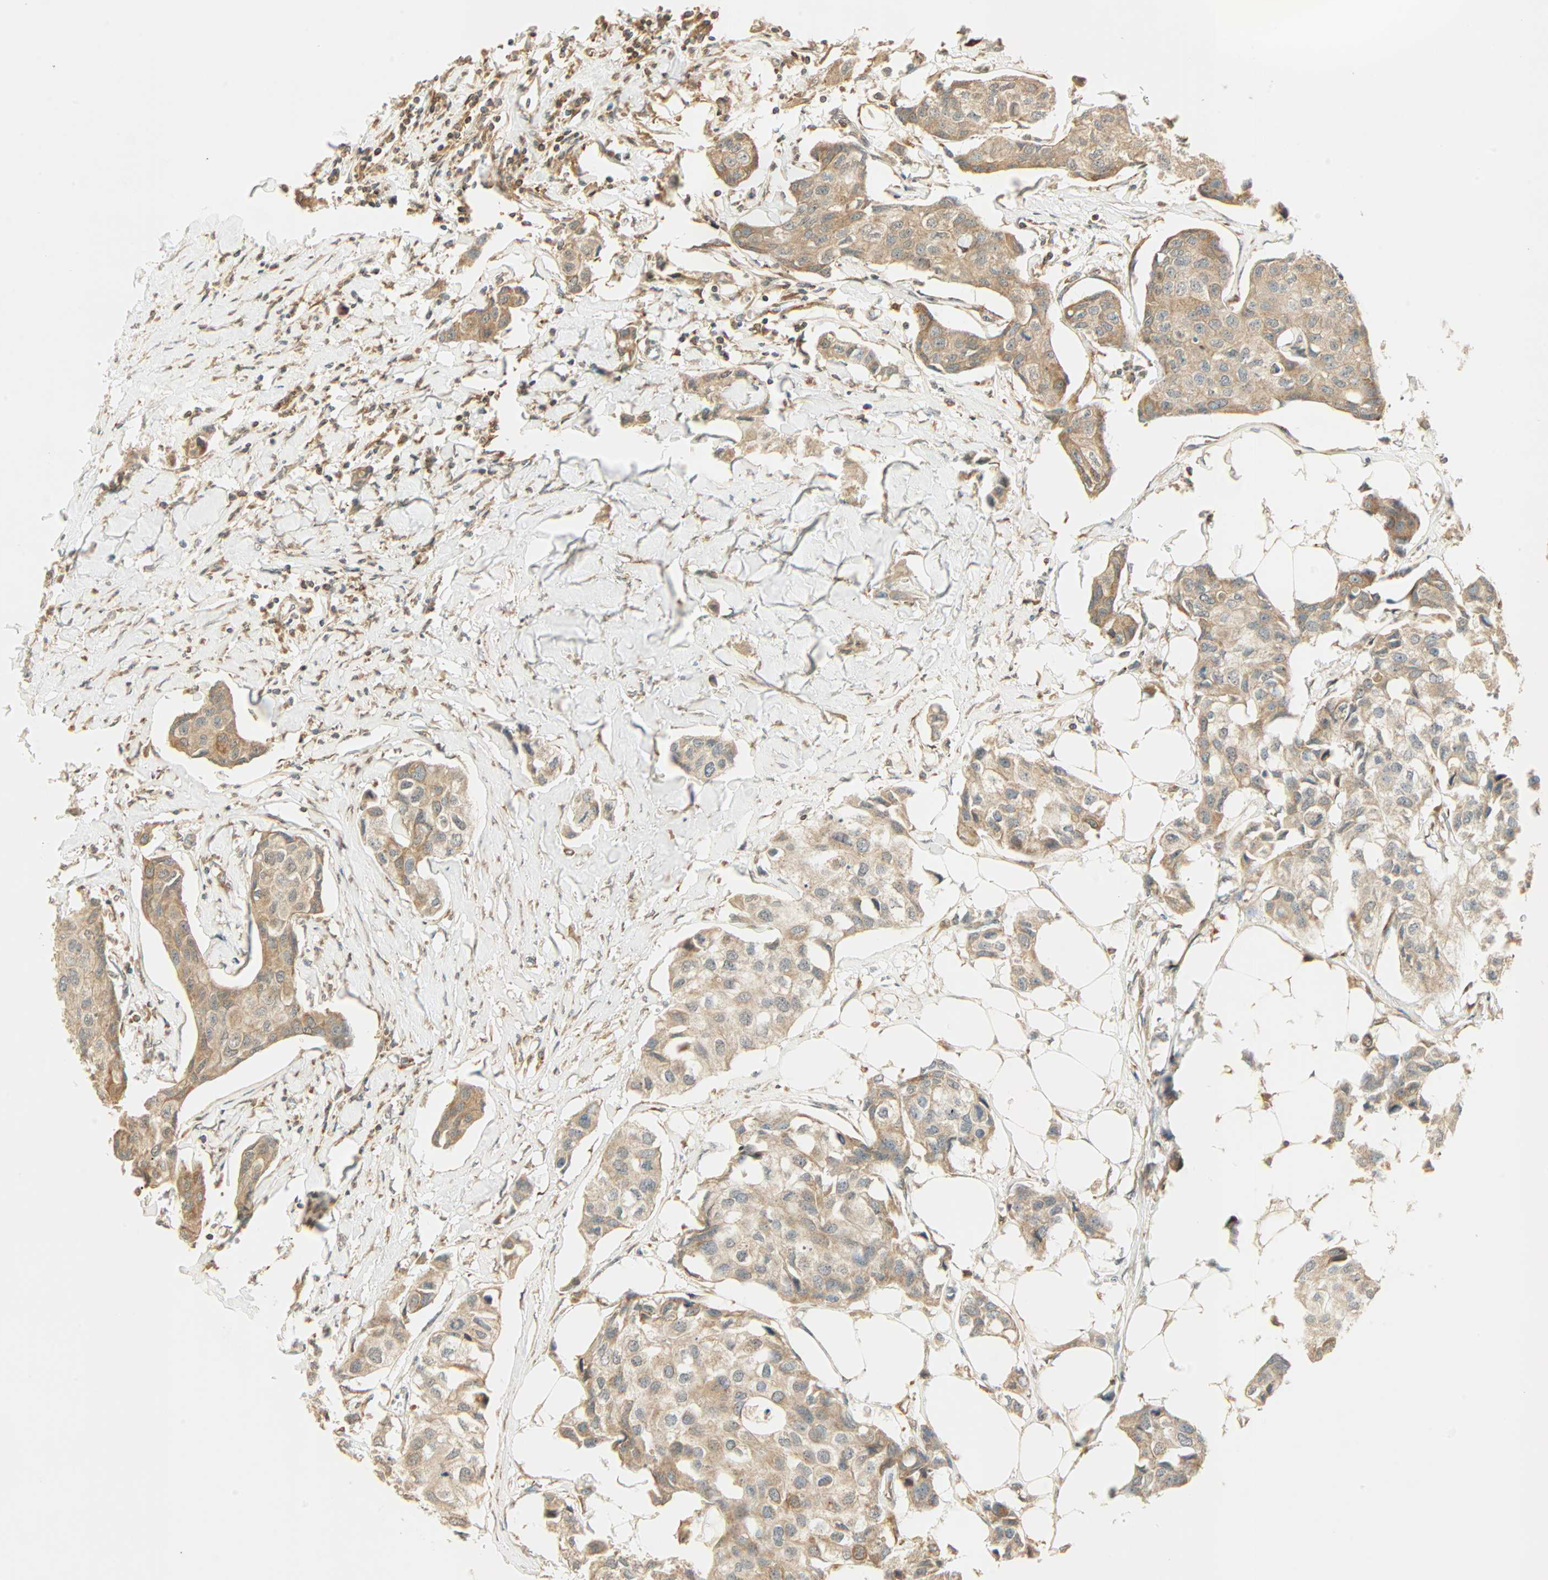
{"staining": {"intensity": "moderate", "quantity": ">75%", "location": "cytoplasmic/membranous"}, "tissue": "breast cancer", "cell_type": "Tumor cells", "image_type": "cancer", "snomed": [{"axis": "morphology", "description": "Duct carcinoma"}, {"axis": "topography", "description": "Breast"}], "caption": "Immunohistochemical staining of human intraductal carcinoma (breast) displays medium levels of moderate cytoplasmic/membranous staining in approximately >75% of tumor cells.", "gene": "PNPLA6", "patient": {"sex": "female", "age": 80}}